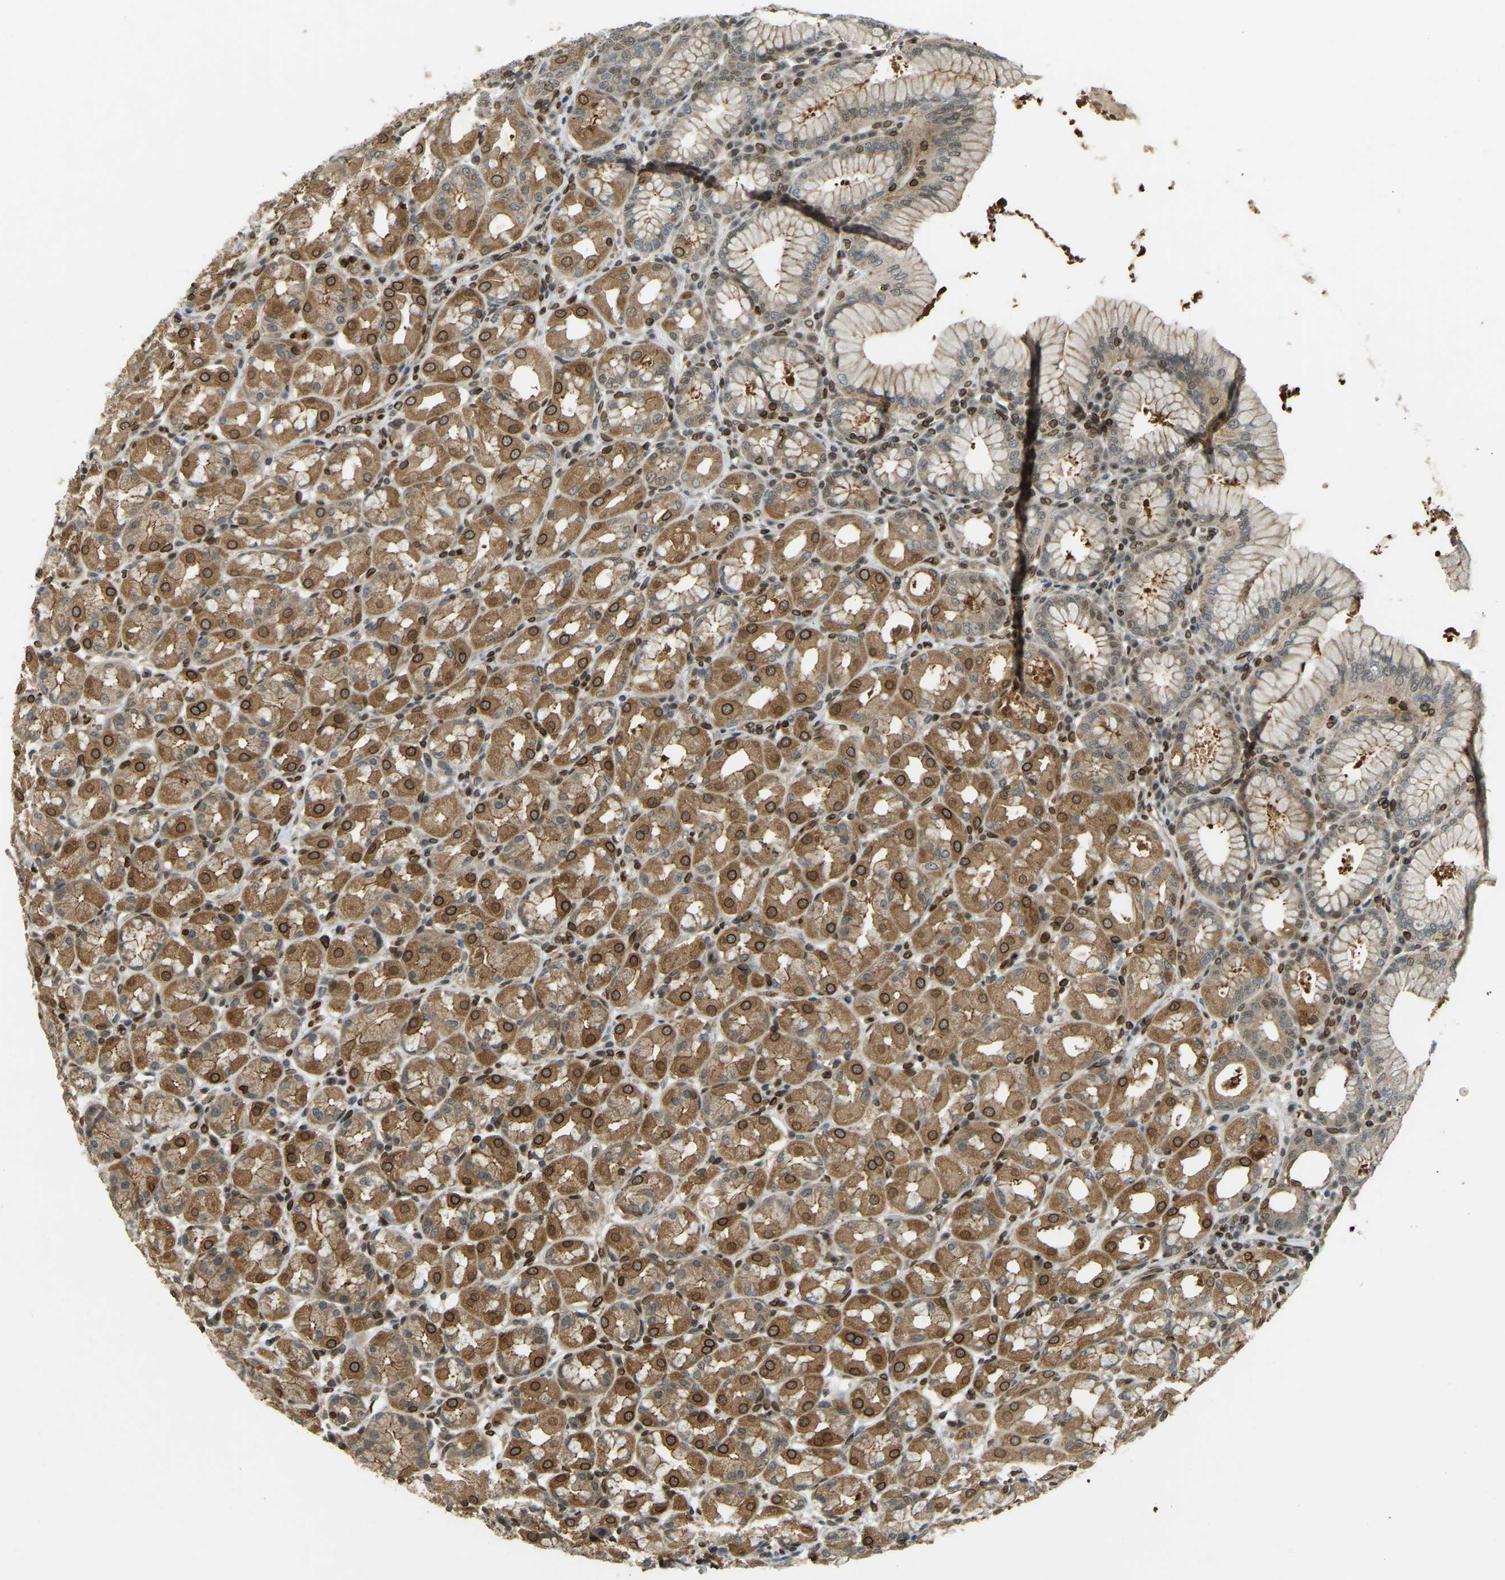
{"staining": {"intensity": "moderate", "quantity": ">75%", "location": "cytoplasmic/membranous,nuclear"}, "tissue": "stomach", "cell_type": "Glandular cells", "image_type": "normal", "snomed": [{"axis": "morphology", "description": "Normal tissue, NOS"}, {"axis": "topography", "description": "Stomach"}, {"axis": "topography", "description": "Stomach, lower"}], "caption": "This is a micrograph of IHC staining of benign stomach, which shows moderate staining in the cytoplasmic/membranous,nuclear of glandular cells.", "gene": "SYNE1", "patient": {"sex": "female", "age": 56}}